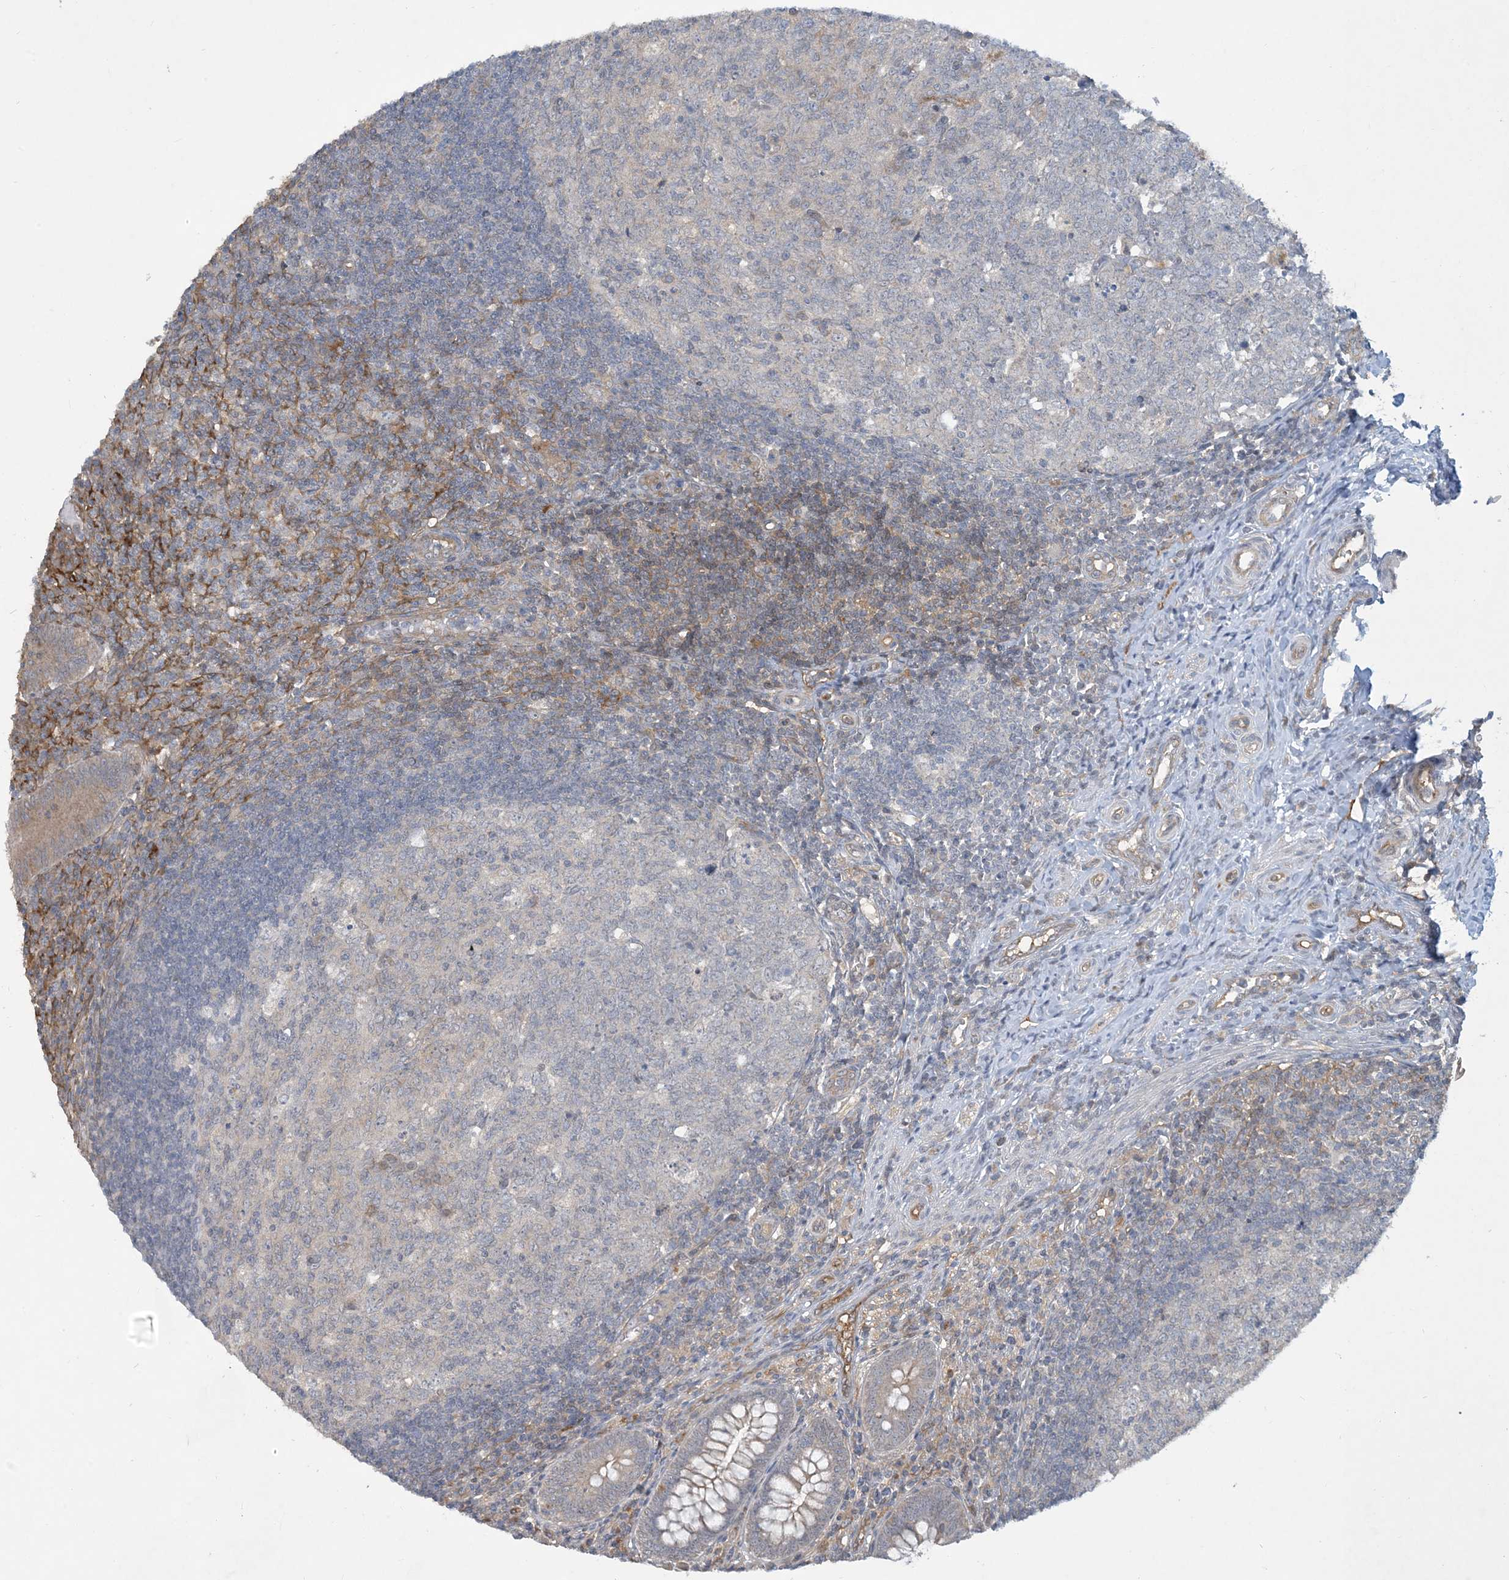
{"staining": {"intensity": "weak", "quantity": "25%-75%", "location": "cytoplasmic/membranous"}, "tissue": "appendix", "cell_type": "Glandular cells", "image_type": "normal", "snomed": [{"axis": "morphology", "description": "Normal tissue, NOS"}, {"axis": "topography", "description": "Appendix"}], "caption": "Appendix stained for a protein shows weak cytoplasmic/membranous positivity in glandular cells.", "gene": "CDS1", "patient": {"sex": "male", "age": 14}}